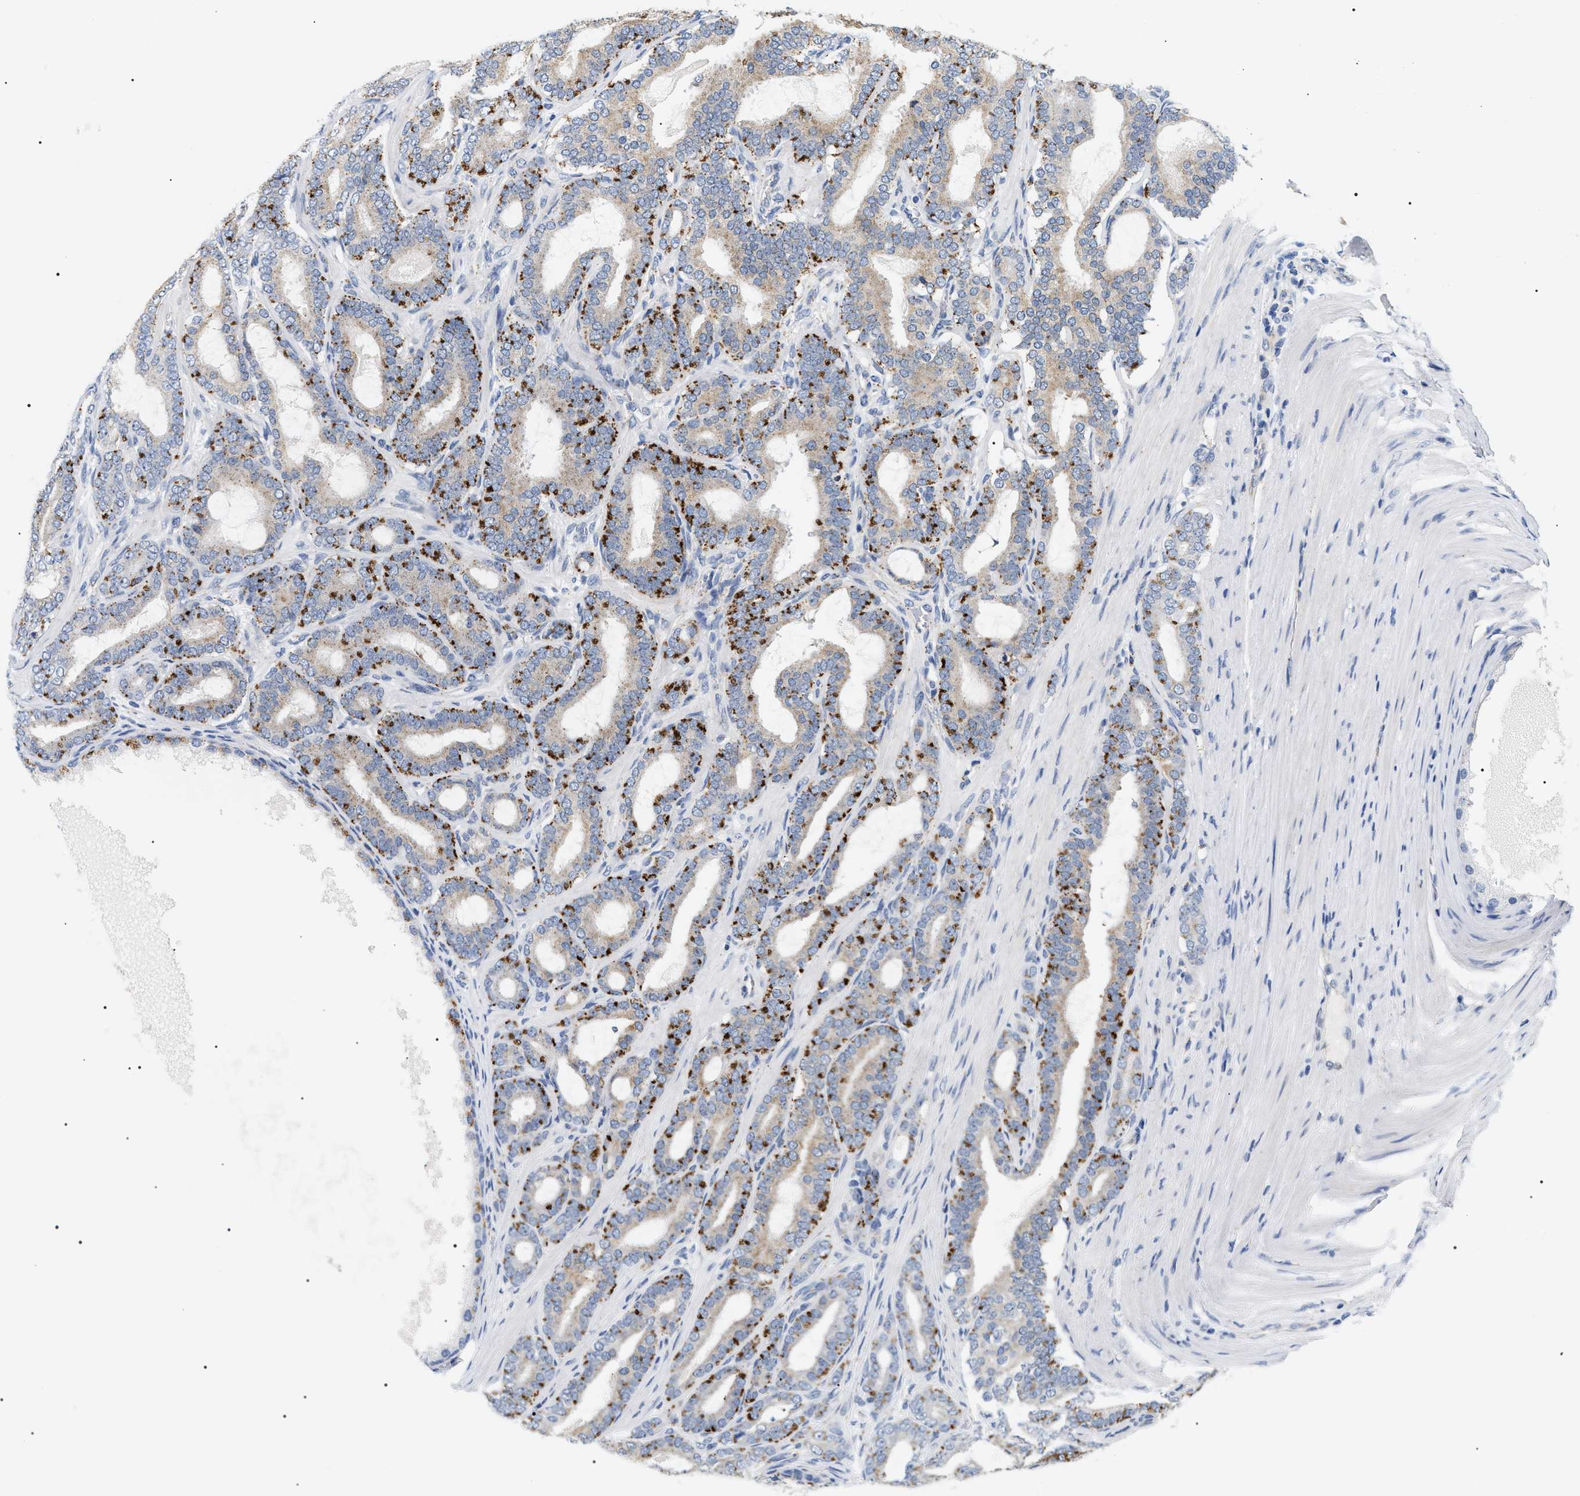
{"staining": {"intensity": "strong", "quantity": "25%-75%", "location": "cytoplasmic/membranous"}, "tissue": "prostate cancer", "cell_type": "Tumor cells", "image_type": "cancer", "snomed": [{"axis": "morphology", "description": "Adenocarcinoma, High grade"}, {"axis": "topography", "description": "Prostate"}], "caption": "The photomicrograph shows a brown stain indicating the presence of a protein in the cytoplasmic/membranous of tumor cells in high-grade adenocarcinoma (prostate). Nuclei are stained in blue.", "gene": "HSD17B11", "patient": {"sex": "male", "age": 60}}